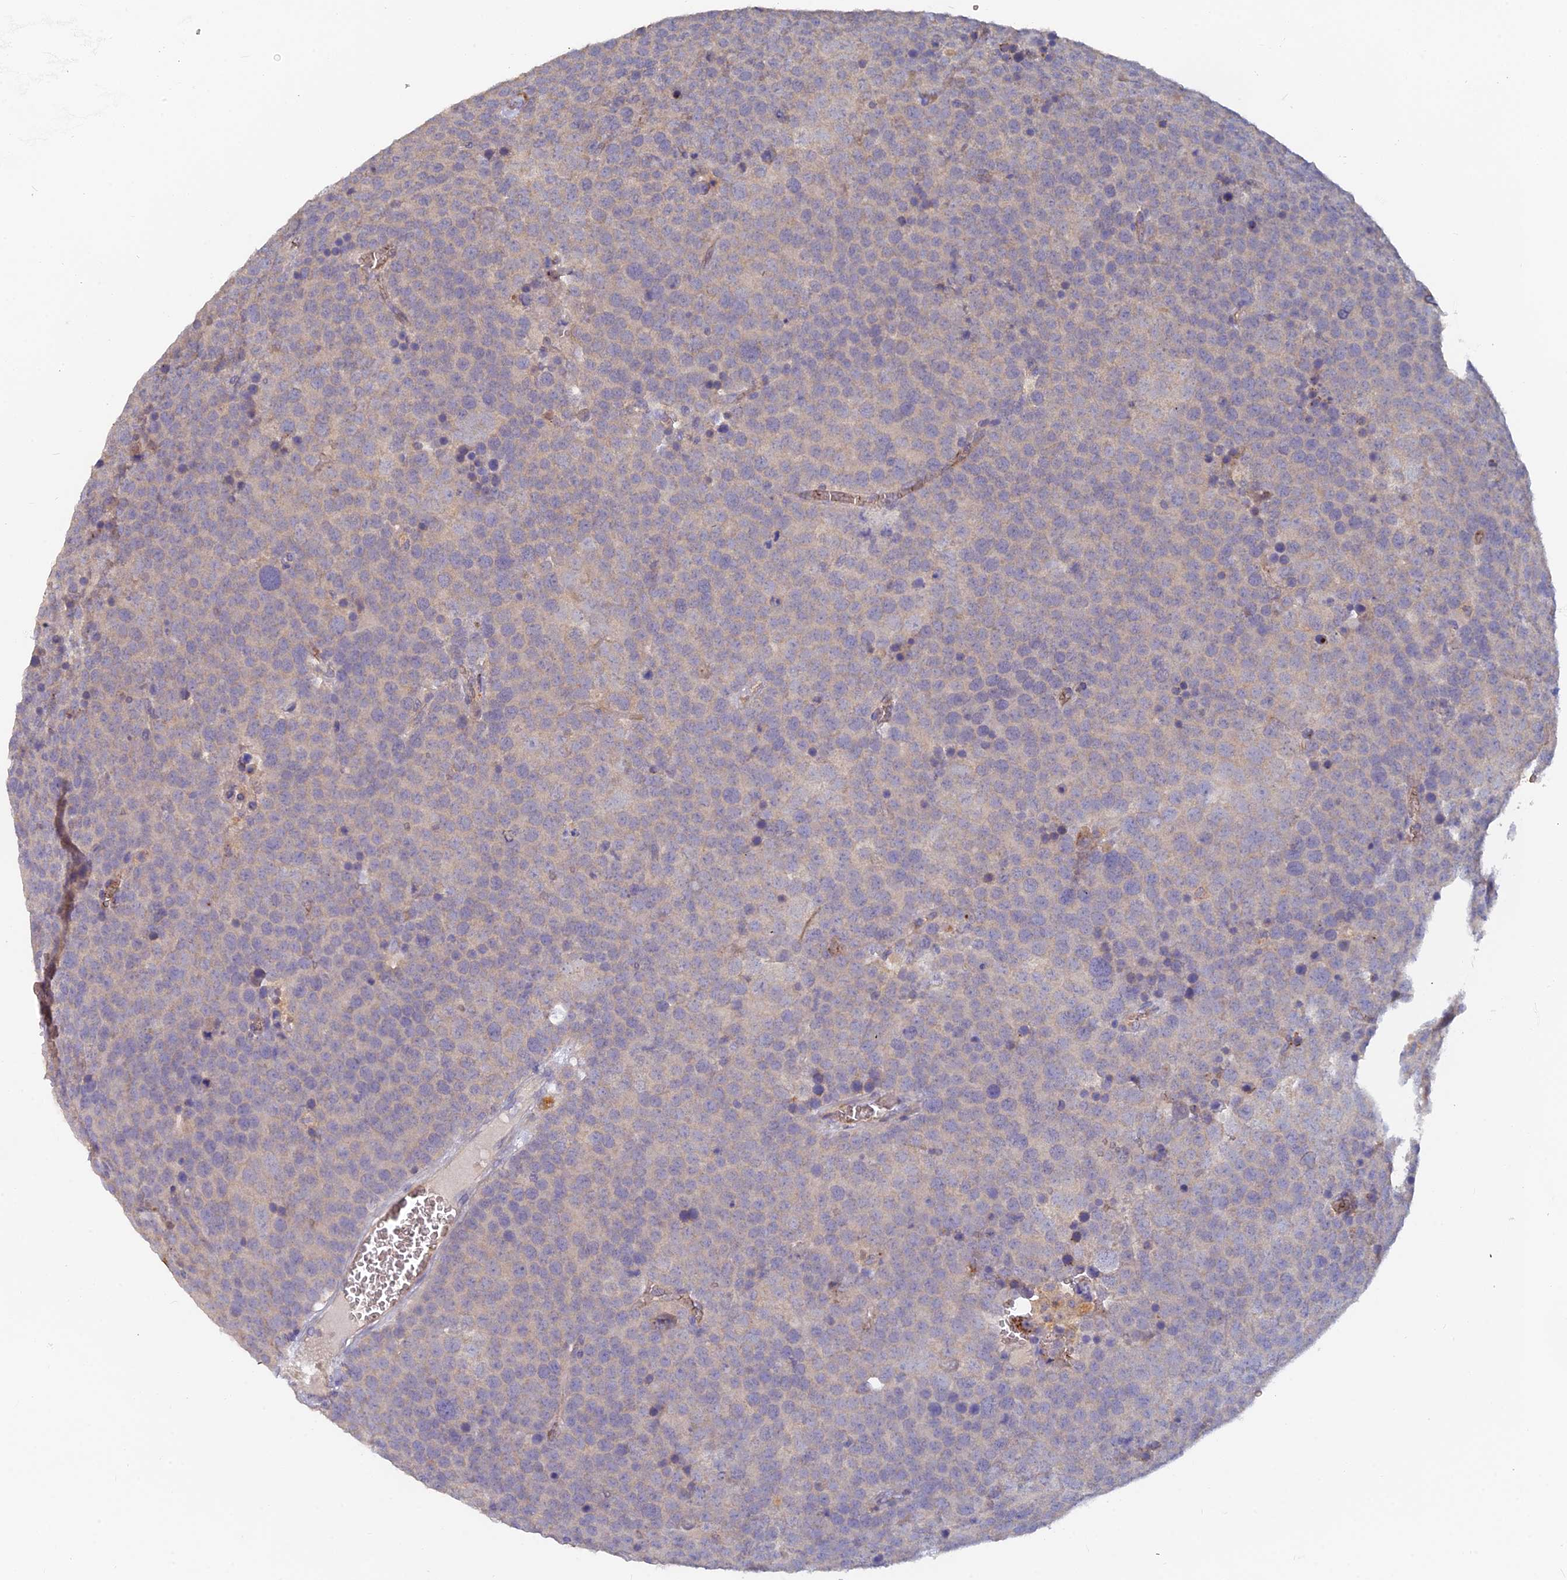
{"staining": {"intensity": "weak", "quantity": "25%-75%", "location": "cytoplasmic/membranous"}, "tissue": "testis cancer", "cell_type": "Tumor cells", "image_type": "cancer", "snomed": [{"axis": "morphology", "description": "Seminoma, NOS"}, {"axis": "topography", "description": "Testis"}], "caption": "Brown immunohistochemical staining in seminoma (testis) demonstrates weak cytoplasmic/membranous staining in about 25%-75% of tumor cells.", "gene": "ARRDC1", "patient": {"sex": "male", "age": 71}}